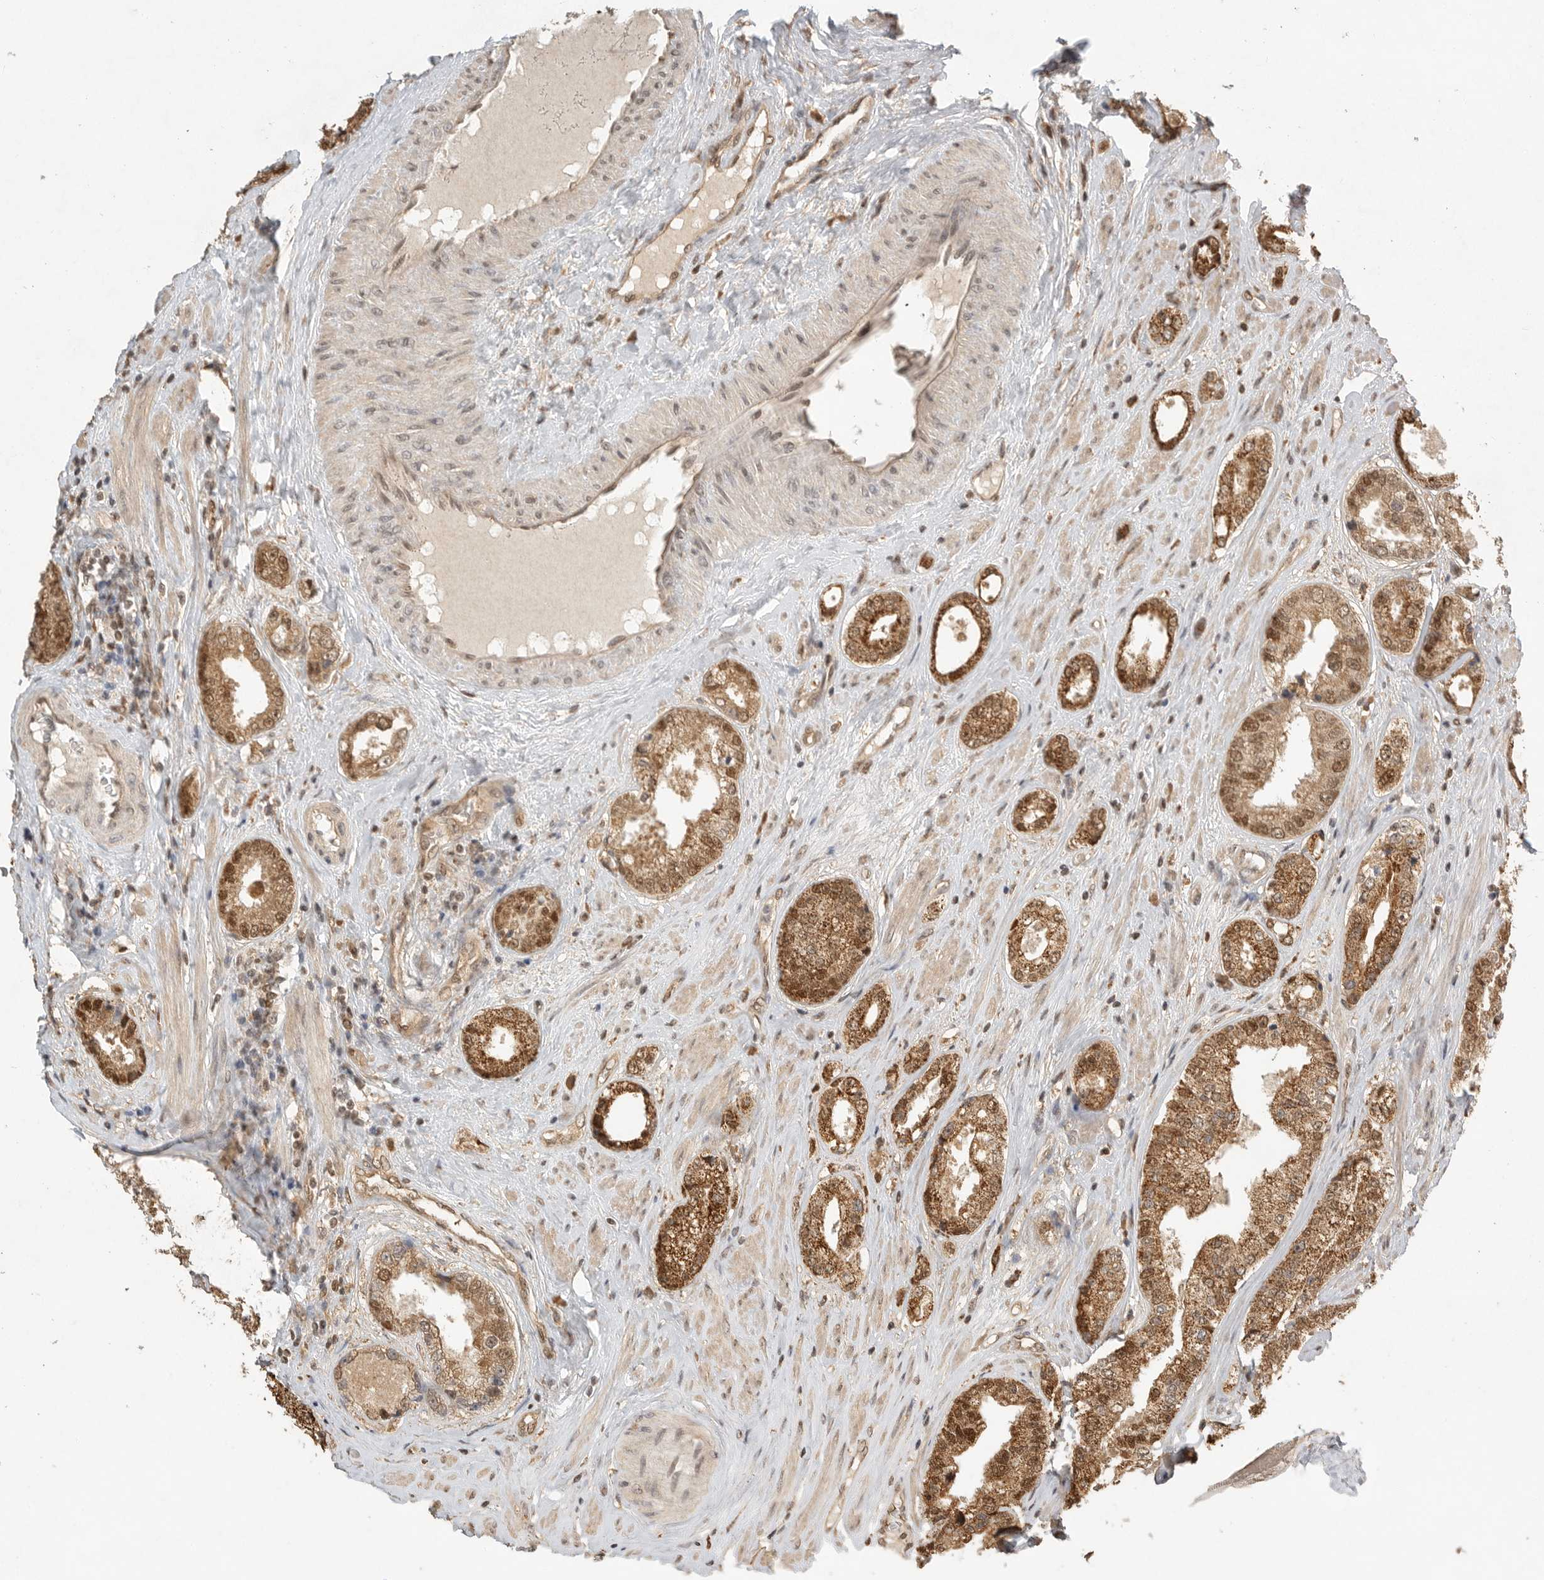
{"staining": {"intensity": "strong", "quantity": ">75%", "location": "cytoplasmic/membranous,nuclear"}, "tissue": "prostate cancer", "cell_type": "Tumor cells", "image_type": "cancer", "snomed": [{"axis": "morphology", "description": "Adenocarcinoma, High grade"}, {"axis": "topography", "description": "Prostate"}], "caption": "The photomicrograph demonstrates immunohistochemical staining of adenocarcinoma (high-grade) (prostate). There is strong cytoplasmic/membranous and nuclear staining is seen in about >75% of tumor cells.", "gene": "DFFA", "patient": {"sex": "male", "age": 61}}